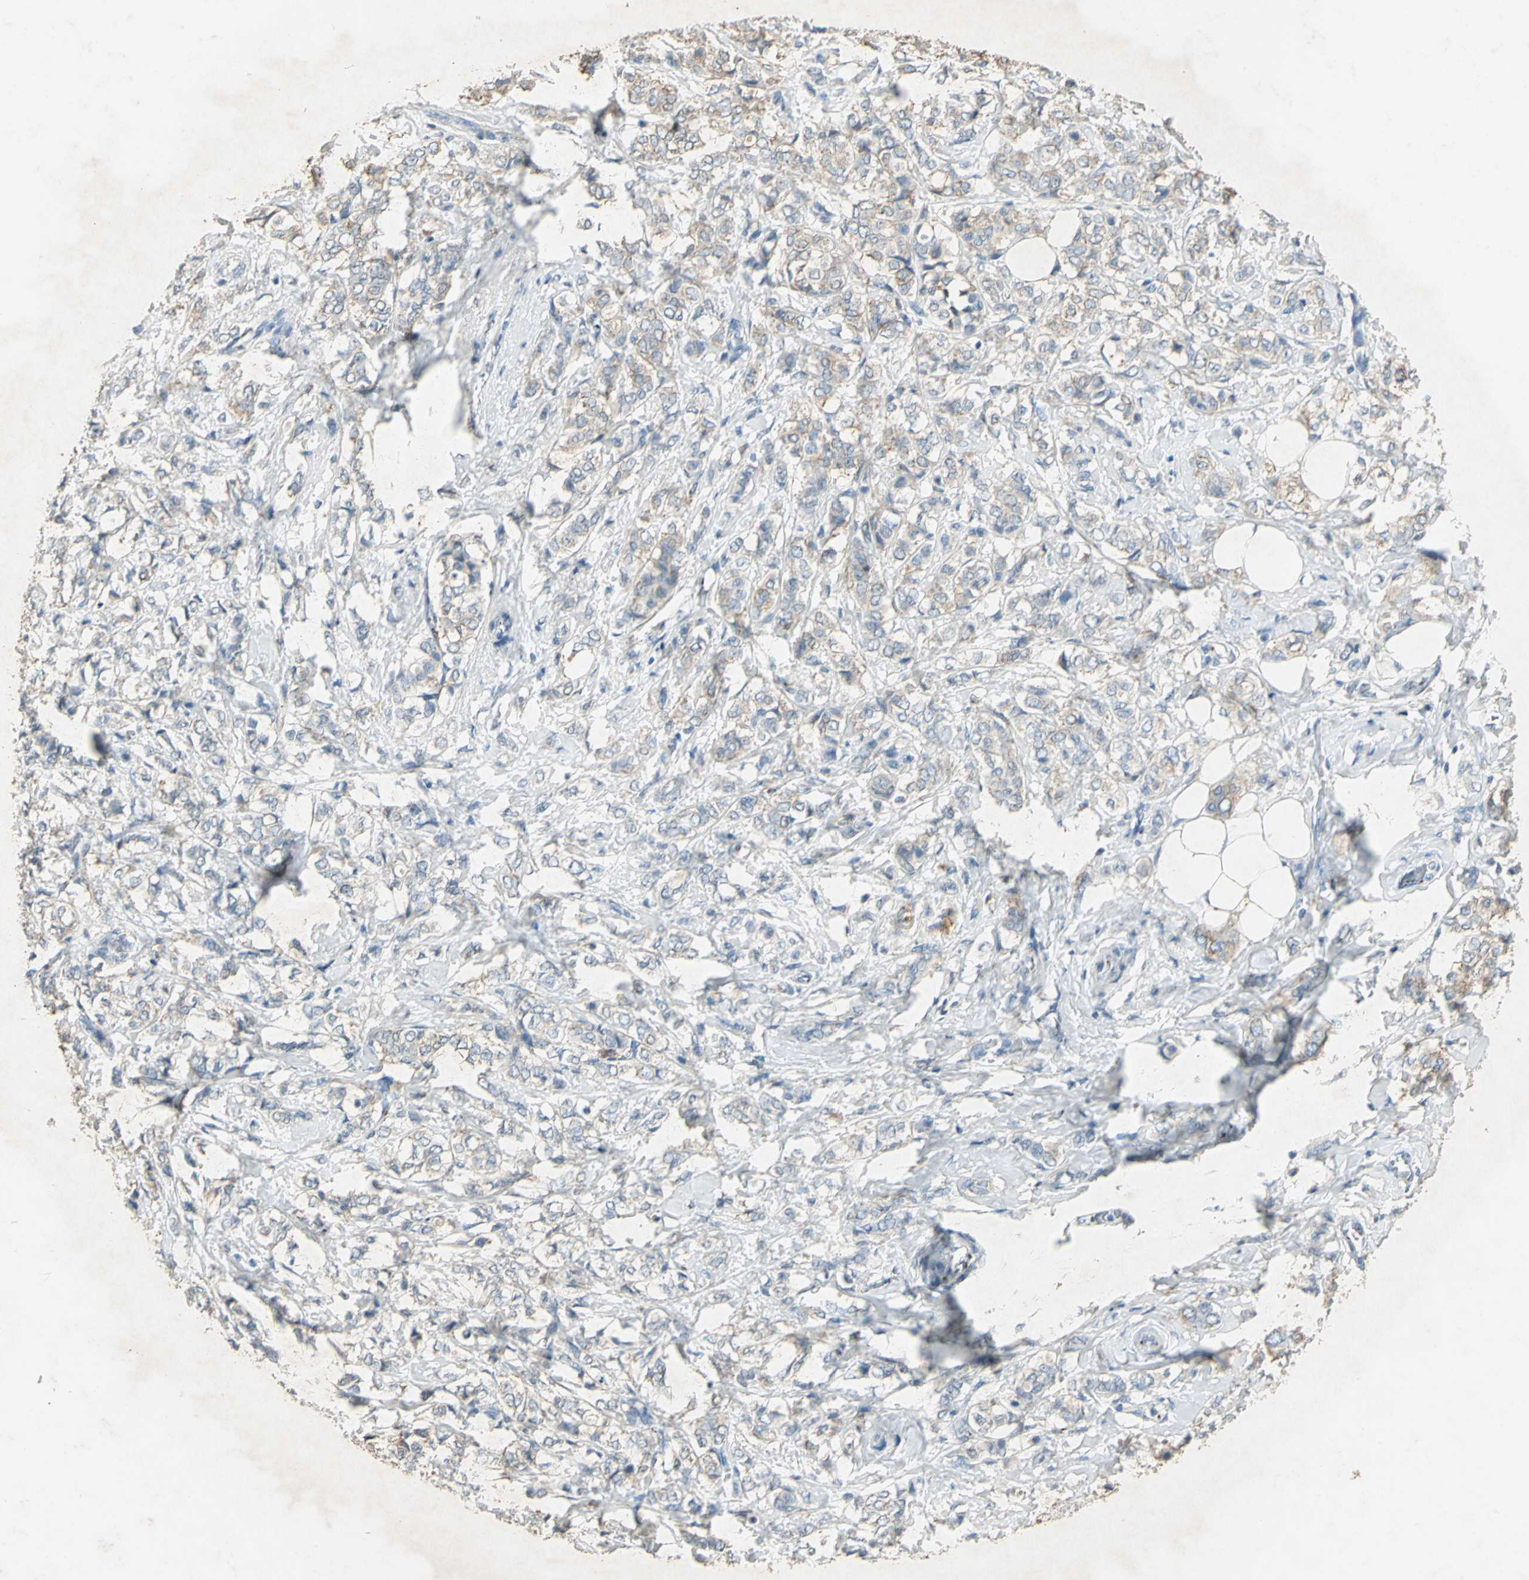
{"staining": {"intensity": "weak", "quantity": "25%-75%", "location": "cytoplasmic/membranous"}, "tissue": "breast cancer", "cell_type": "Tumor cells", "image_type": "cancer", "snomed": [{"axis": "morphology", "description": "Lobular carcinoma"}, {"axis": "topography", "description": "Breast"}], "caption": "Lobular carcinoma (breast) stained with a brown dye reveals weak cytoplasmic/membranous positive positivity in approximately 25%-75% of tumor cells.", "gene": "CAMK2B", "patient": {"sex": "female", "age": 60}}